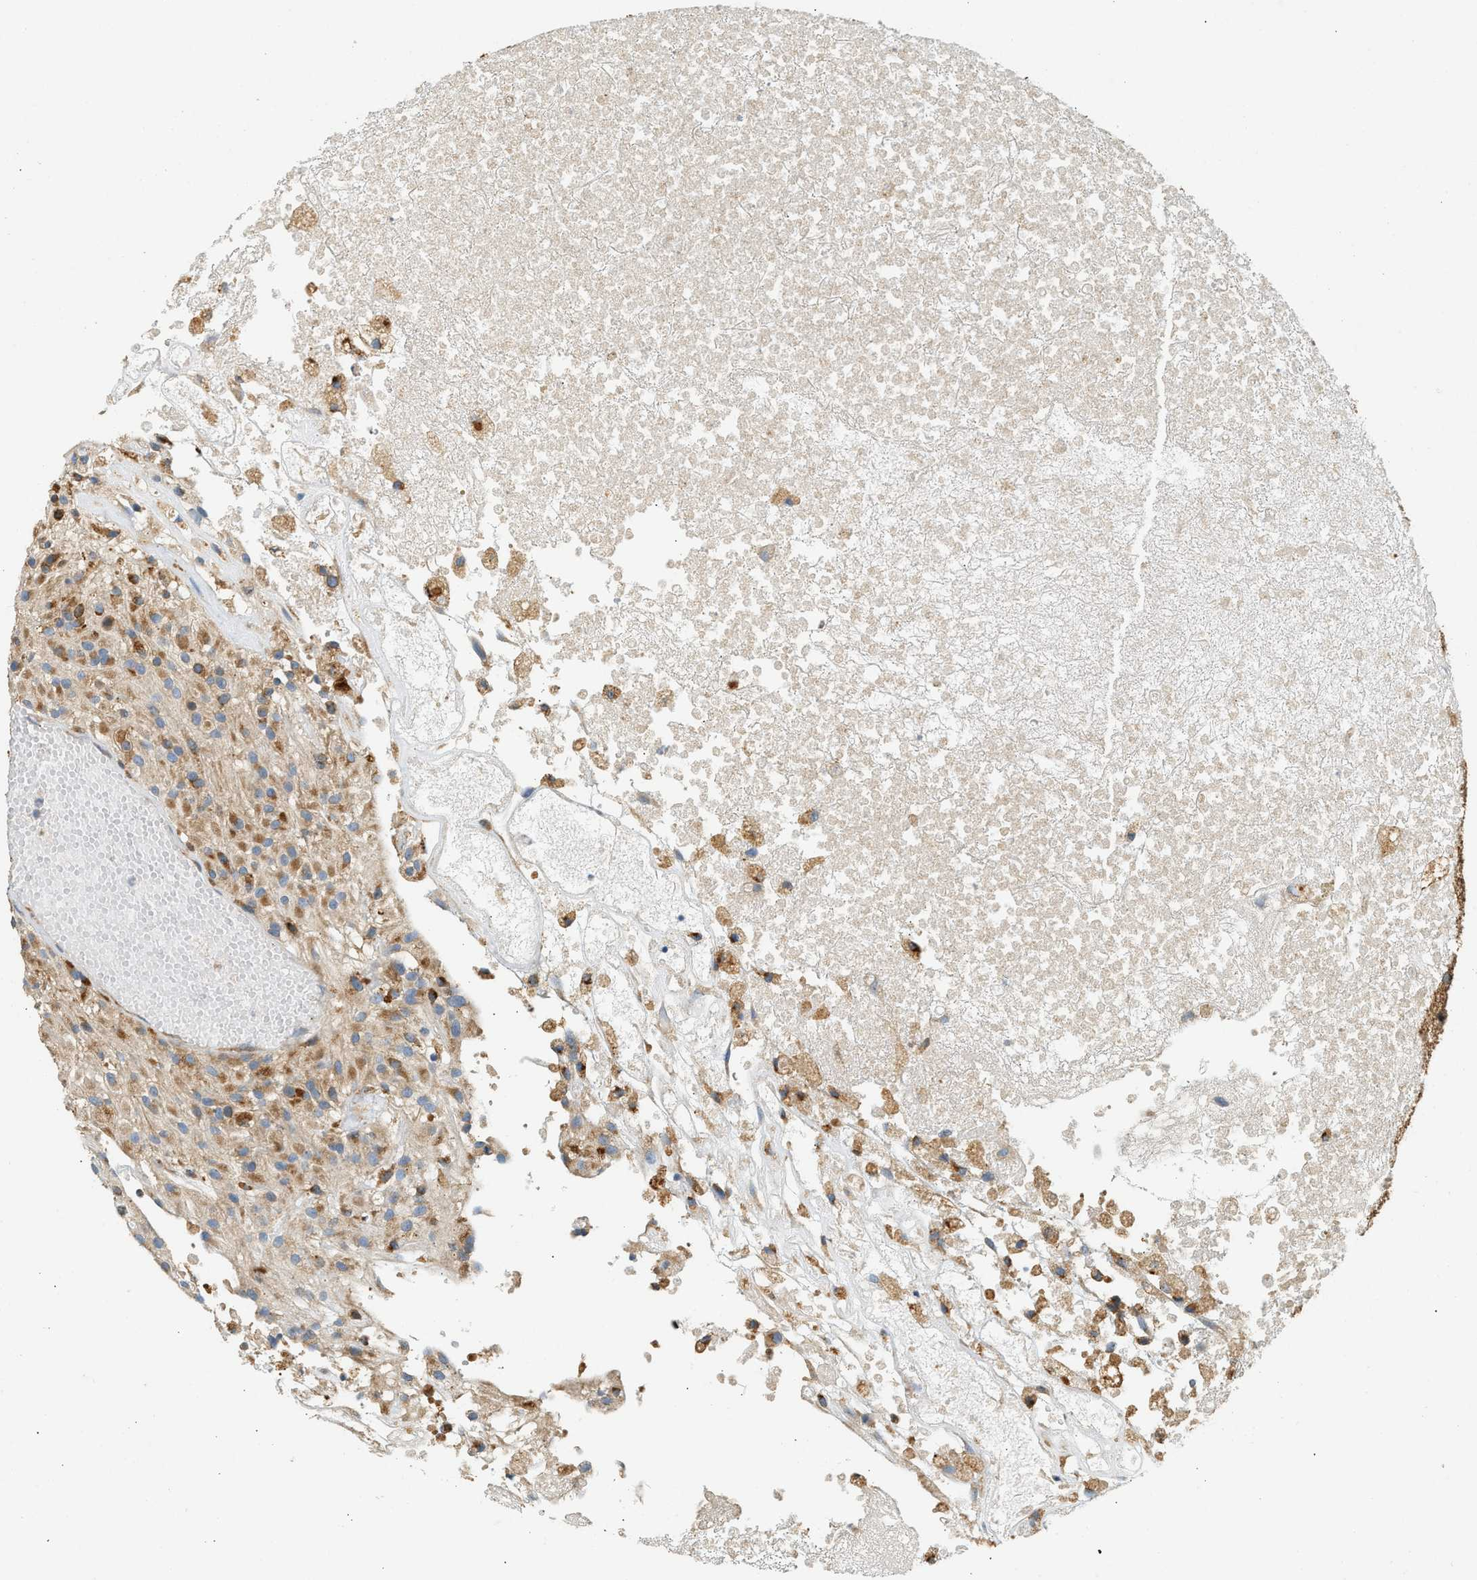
{"staining": {"intensity": "moderate", "quantity": ">75%", "location": "cytoplasmic/membranous"}, "tissue": "glioma", "cell_type": "Tumor cells", "image_type": "cancer", "snomed": [{"axis": "morphology", "description": "Glioma, malignant, High grade"}, {"axis": "topography", "description": "Brain"}], "caption": "A high-resolution micrograph shows immunohistochemistry staining of glioma, which reveals moderate cytoplasmic/membranous expression in approximately >75% of tumor cells.", "gene": "CTSB", "patient": {"sex": "female", "age": 59}}